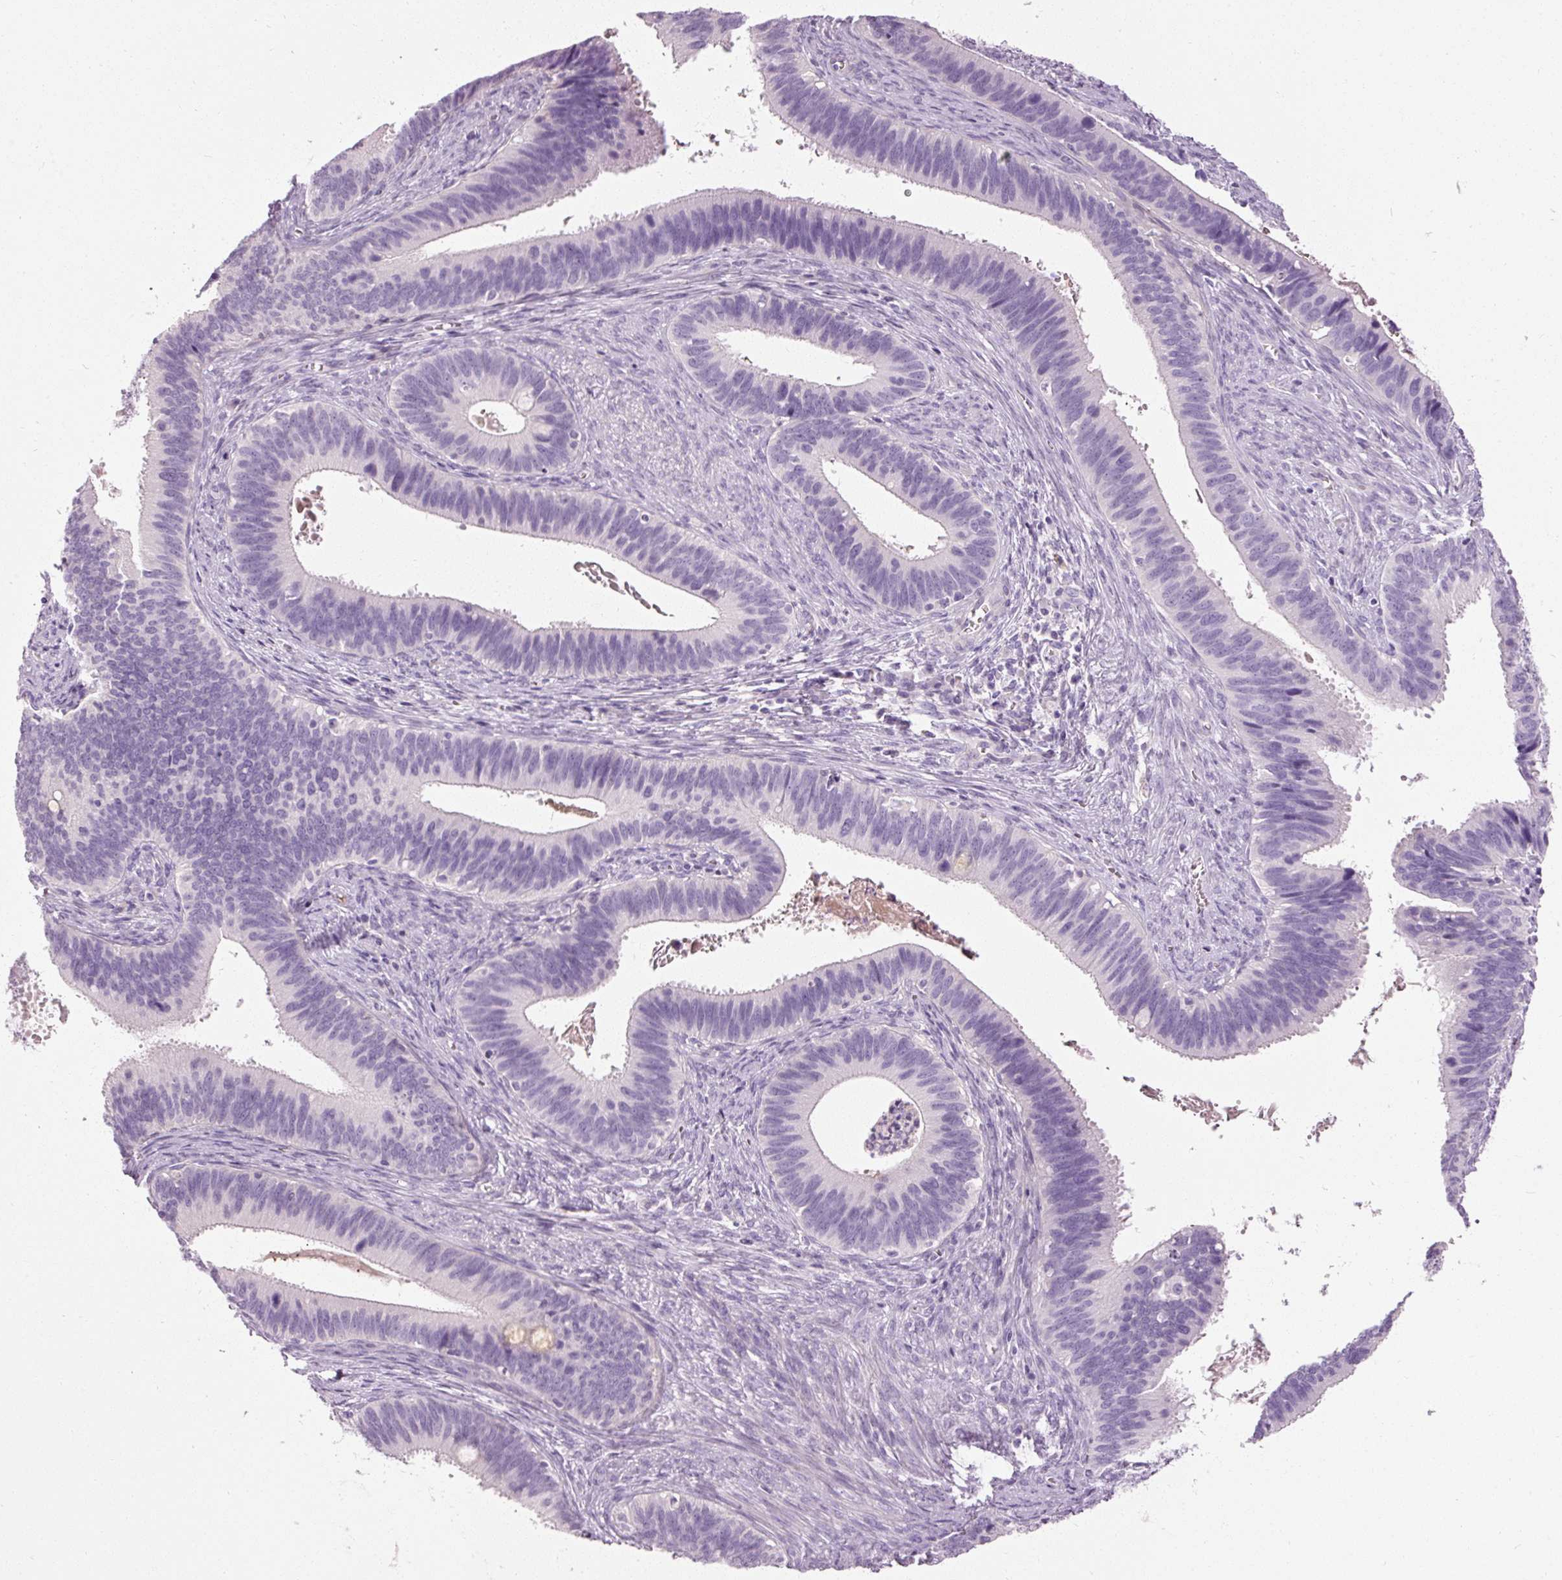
{"staining": {"intensity": "negative", "quantity": "none", "location": "none"}, "tissue": "cervical cancer", "cell_type": "Tumor cells", "image_type": "cancer", "snomed": [{"axis": "morphology", "description": "Adenocarcinoma, NOS"}, {"axis": "topography", "description": "Cervix"}], "caption": "High power microscopy histopathology image of an IHC image of cervical cancer (adenocarcinoma), revealing no significant expression in tumor cells.", "gene": "MUC5AC", "patient": {"sex": "female", "age": 42}}